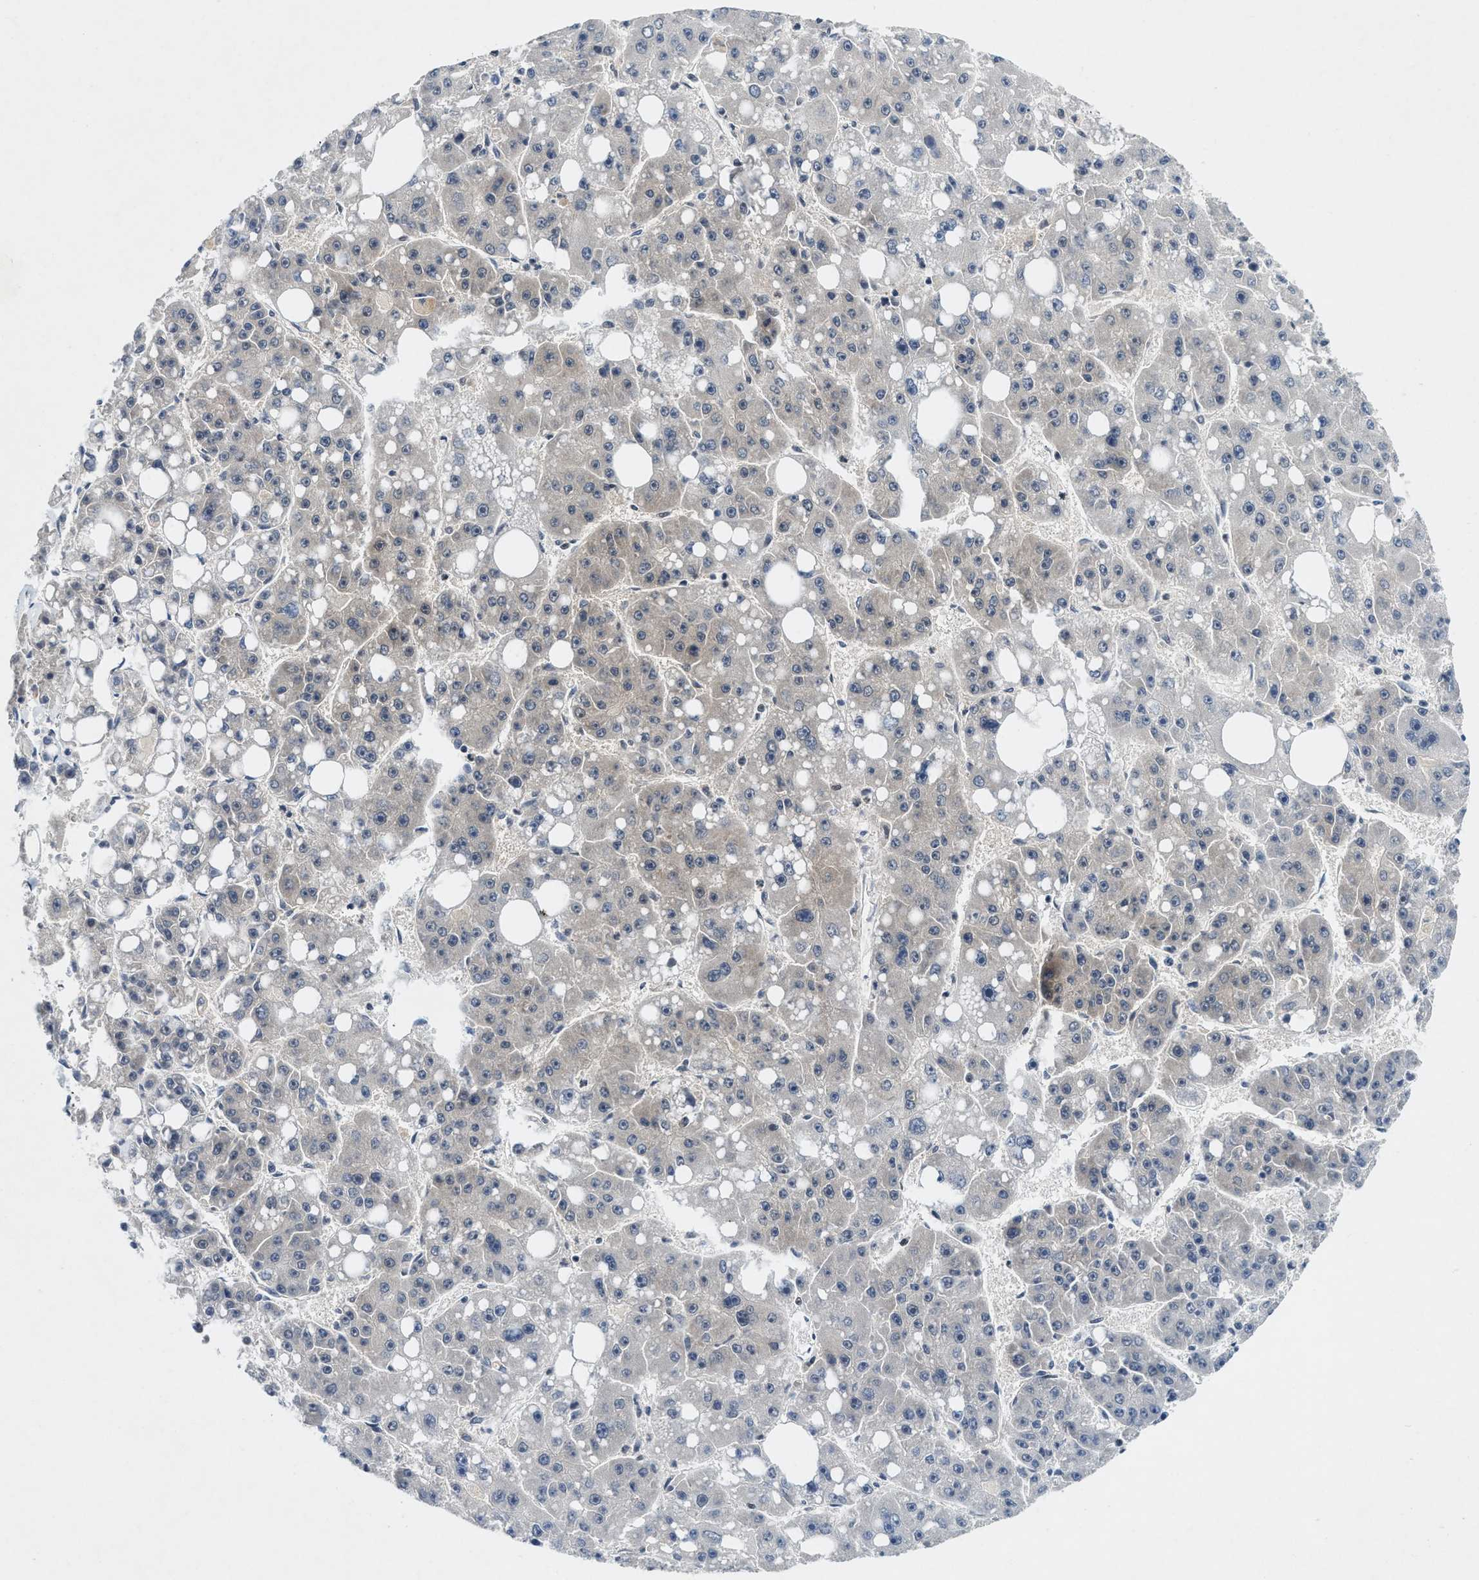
{"staining": {"intensity": "negative", "quantity": "none", "location": "none"}, "tissue": "liver cancer", "cell_type": "Tumor cells", "image_type": "cancer", "snomed": [{"axis": "morphology", "description": "Carcinoma, Hepatocellular, NOS"}, {"axis": "topography", "description": "Liver"}], "caption": "Liver cancer stained for a protein using immunohistochemistry (IHC) demonstrates no expression tumor cells.", "gene": "NCOA1", "patient": {"sex": "female", "age": 61}}